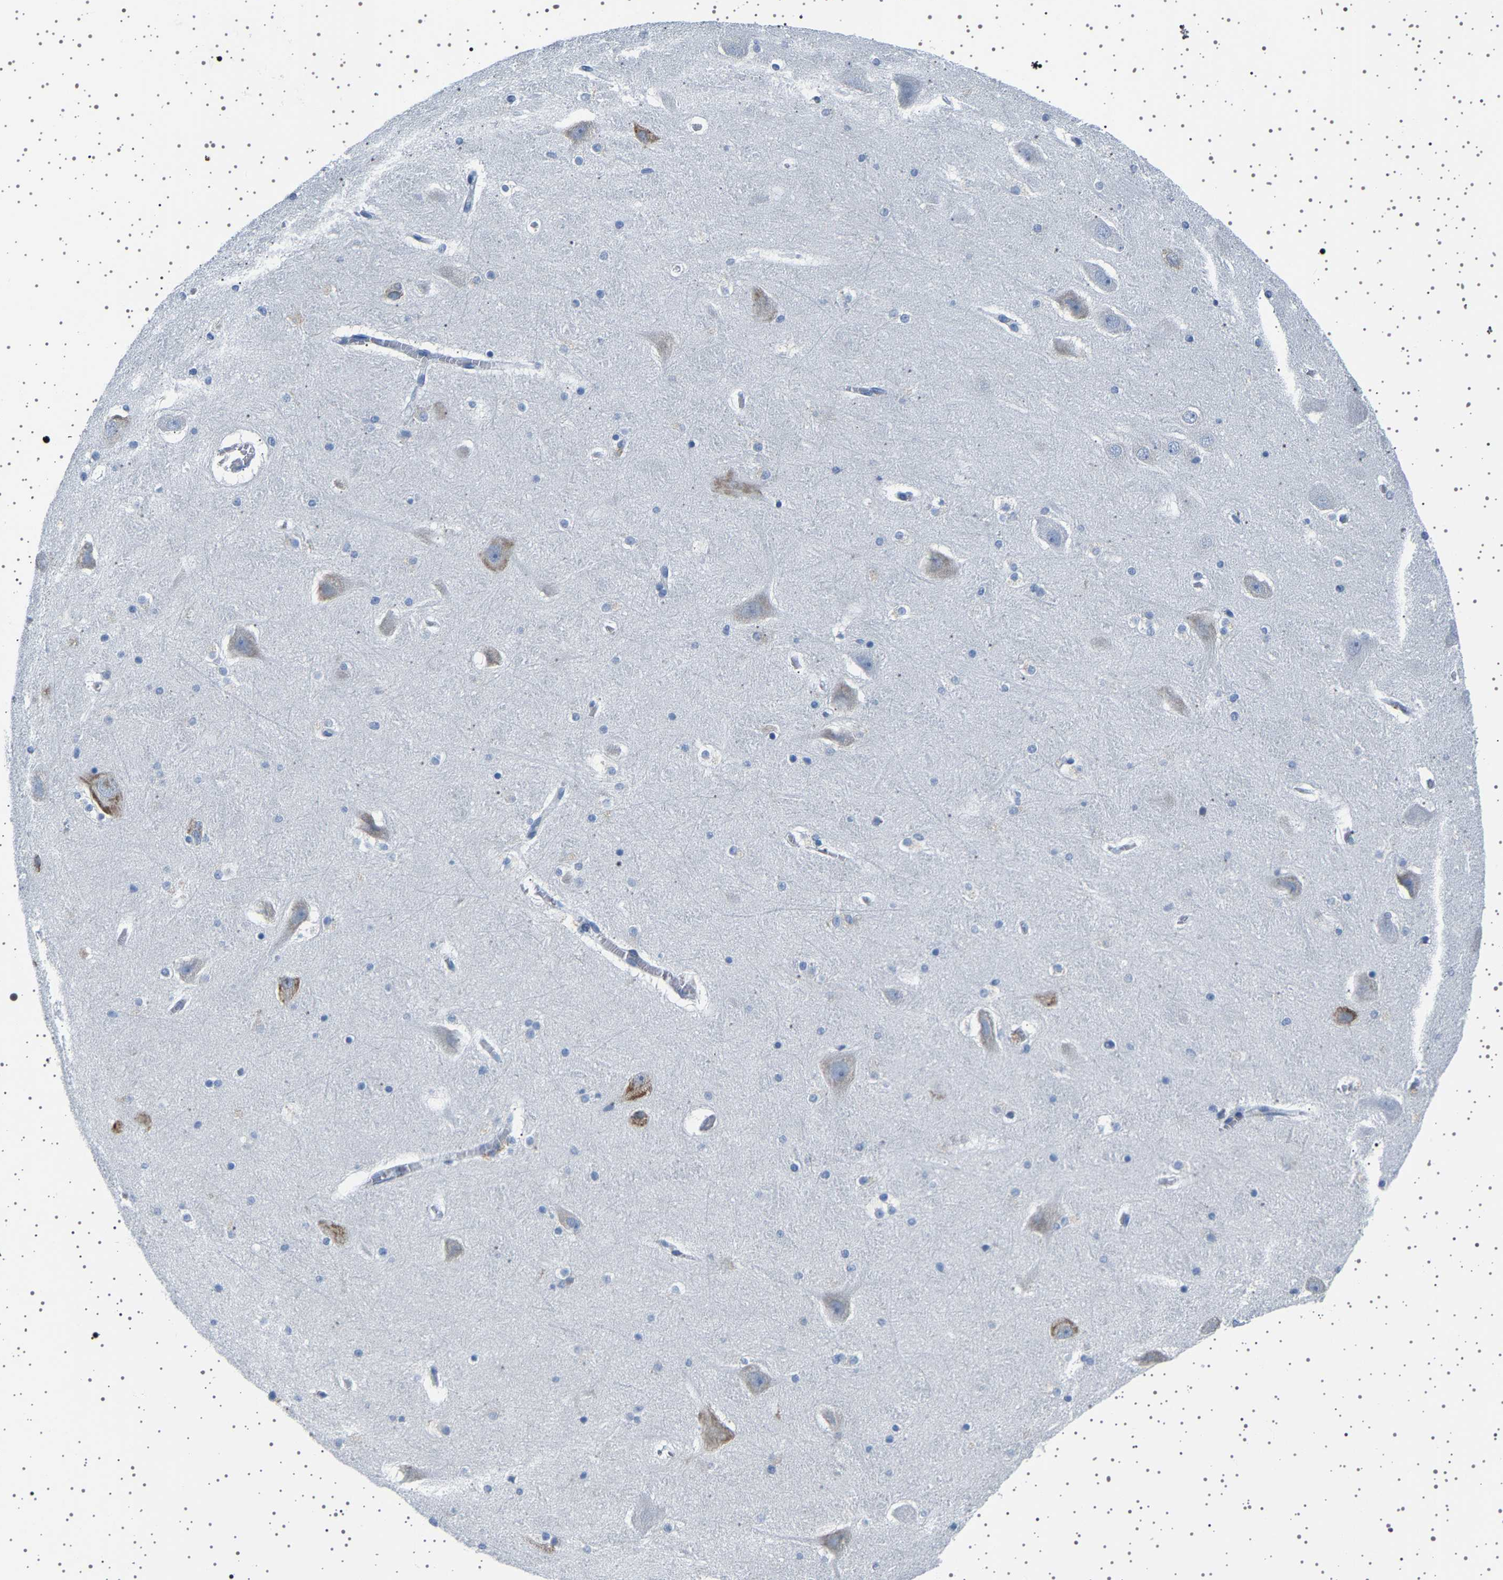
{"staining": {"intensity": "negative", "quantity": "none", "location": "none"}, "tissue": "hippocampus", "cell_type": "Glial cells", "image_type": "normal", "snomed": [{"axis": "morphology", "description": "Normal tissue, NOS"}, {"axis": "topography", "description": "Hippocampus"}], "caption": "Glial cells are negative for brown protein staining in unremarkable hippocampus.", "gene": "FTCD", "patient": {"sex": "male", "age": 45}}